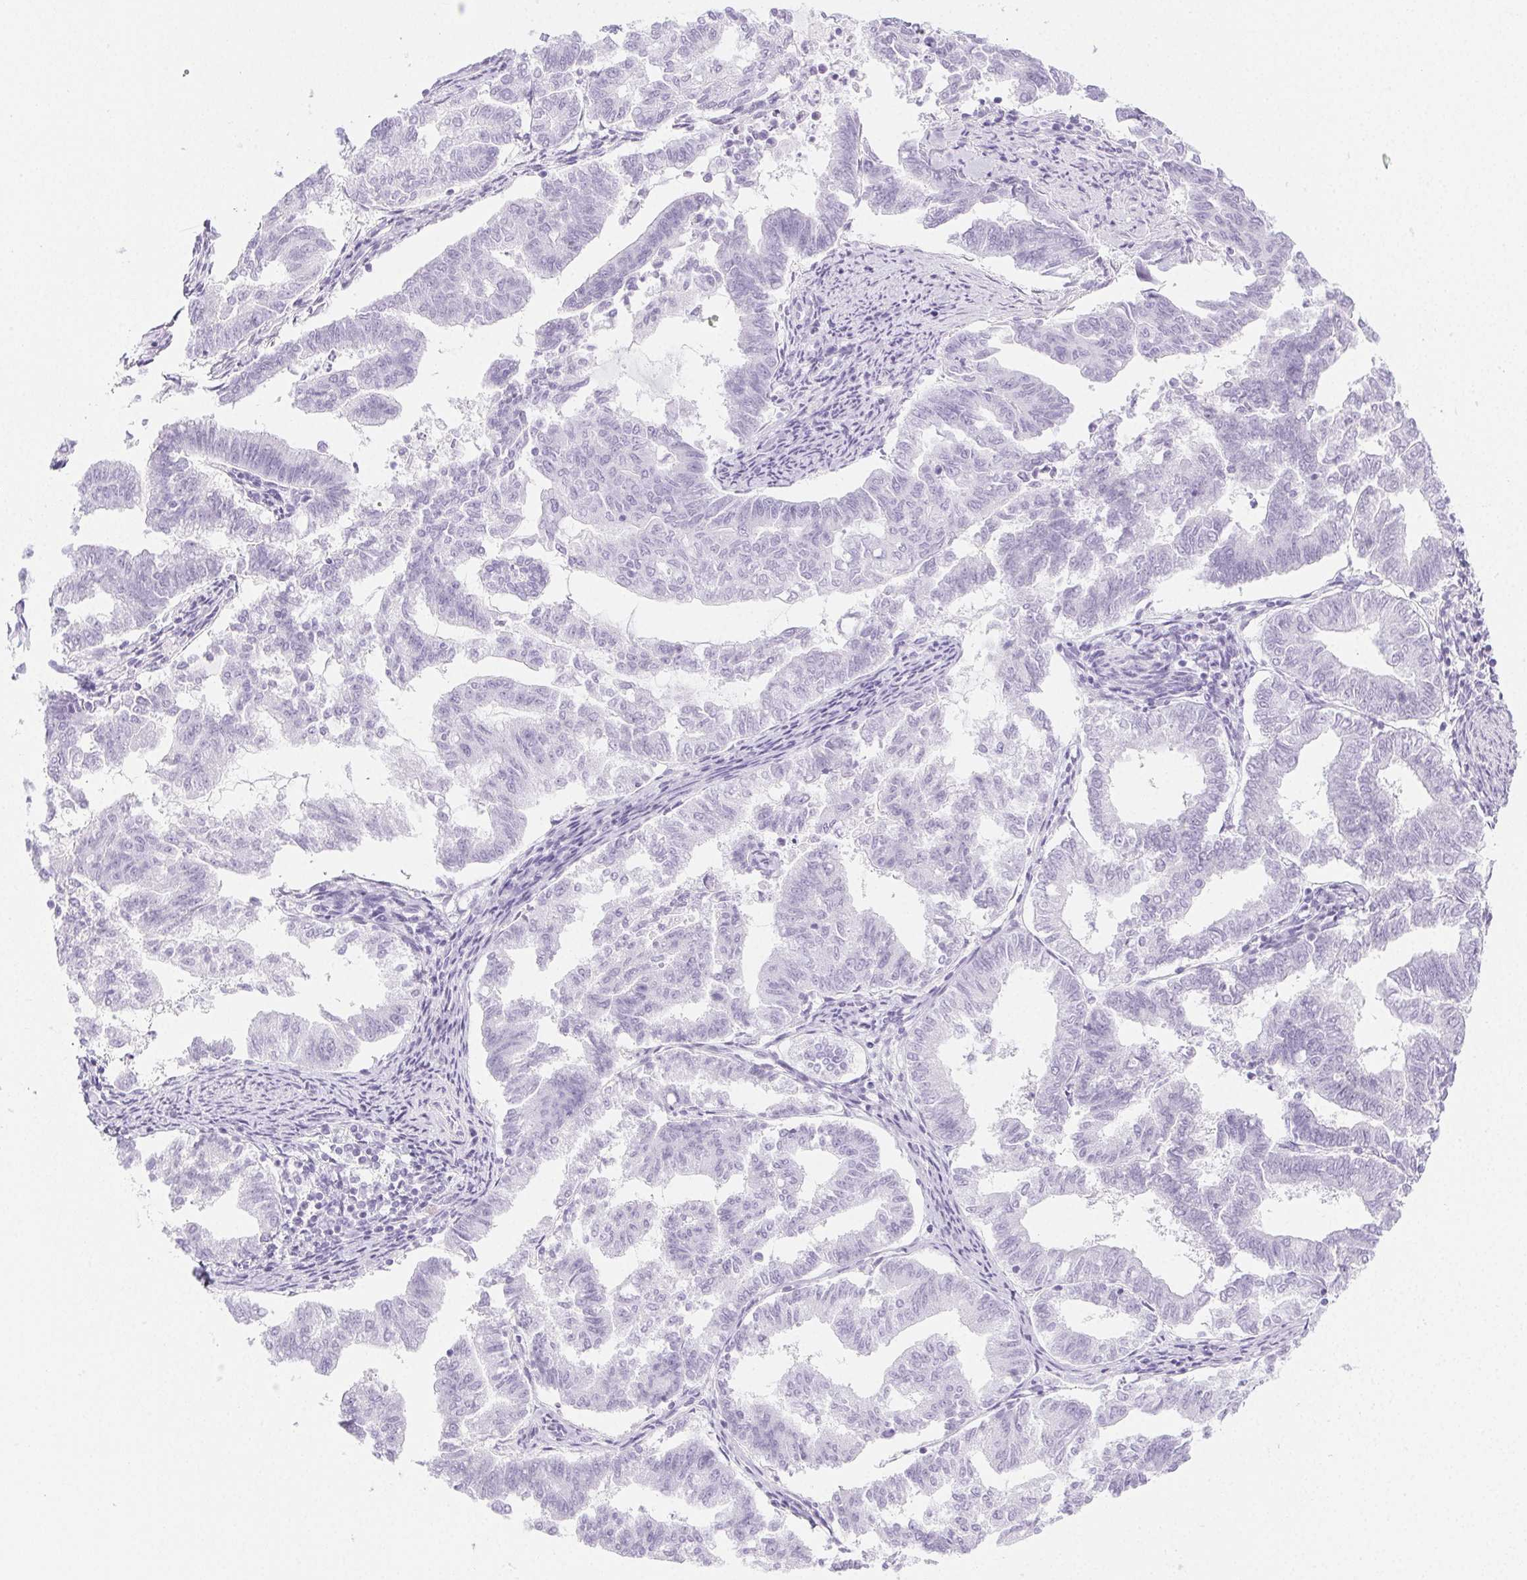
{"staining": {"intensity": "negative", "quantity": "none", "location": "none"}, "tissue": "endometrial cancer", "cell_type": "Tumor cells", "image_type": "cancer", "snomed": [{"axis": "morphology", "description": "Adenocarcinoma, NOS"}, {"axis": "topography", "description": "Endometrium"}], "caption": "IHC histopathology image of neoplastic tissue: human endometrial adenocarcinoma stained with DAB demonstrates no significant protein expression in tumor cells. (Brightfield microscopy of DAB (3,3'-diaminobenzidine) IHC at high magnification).", "gene": "PI3", "patient": {"sex": "female", "age": 79}}